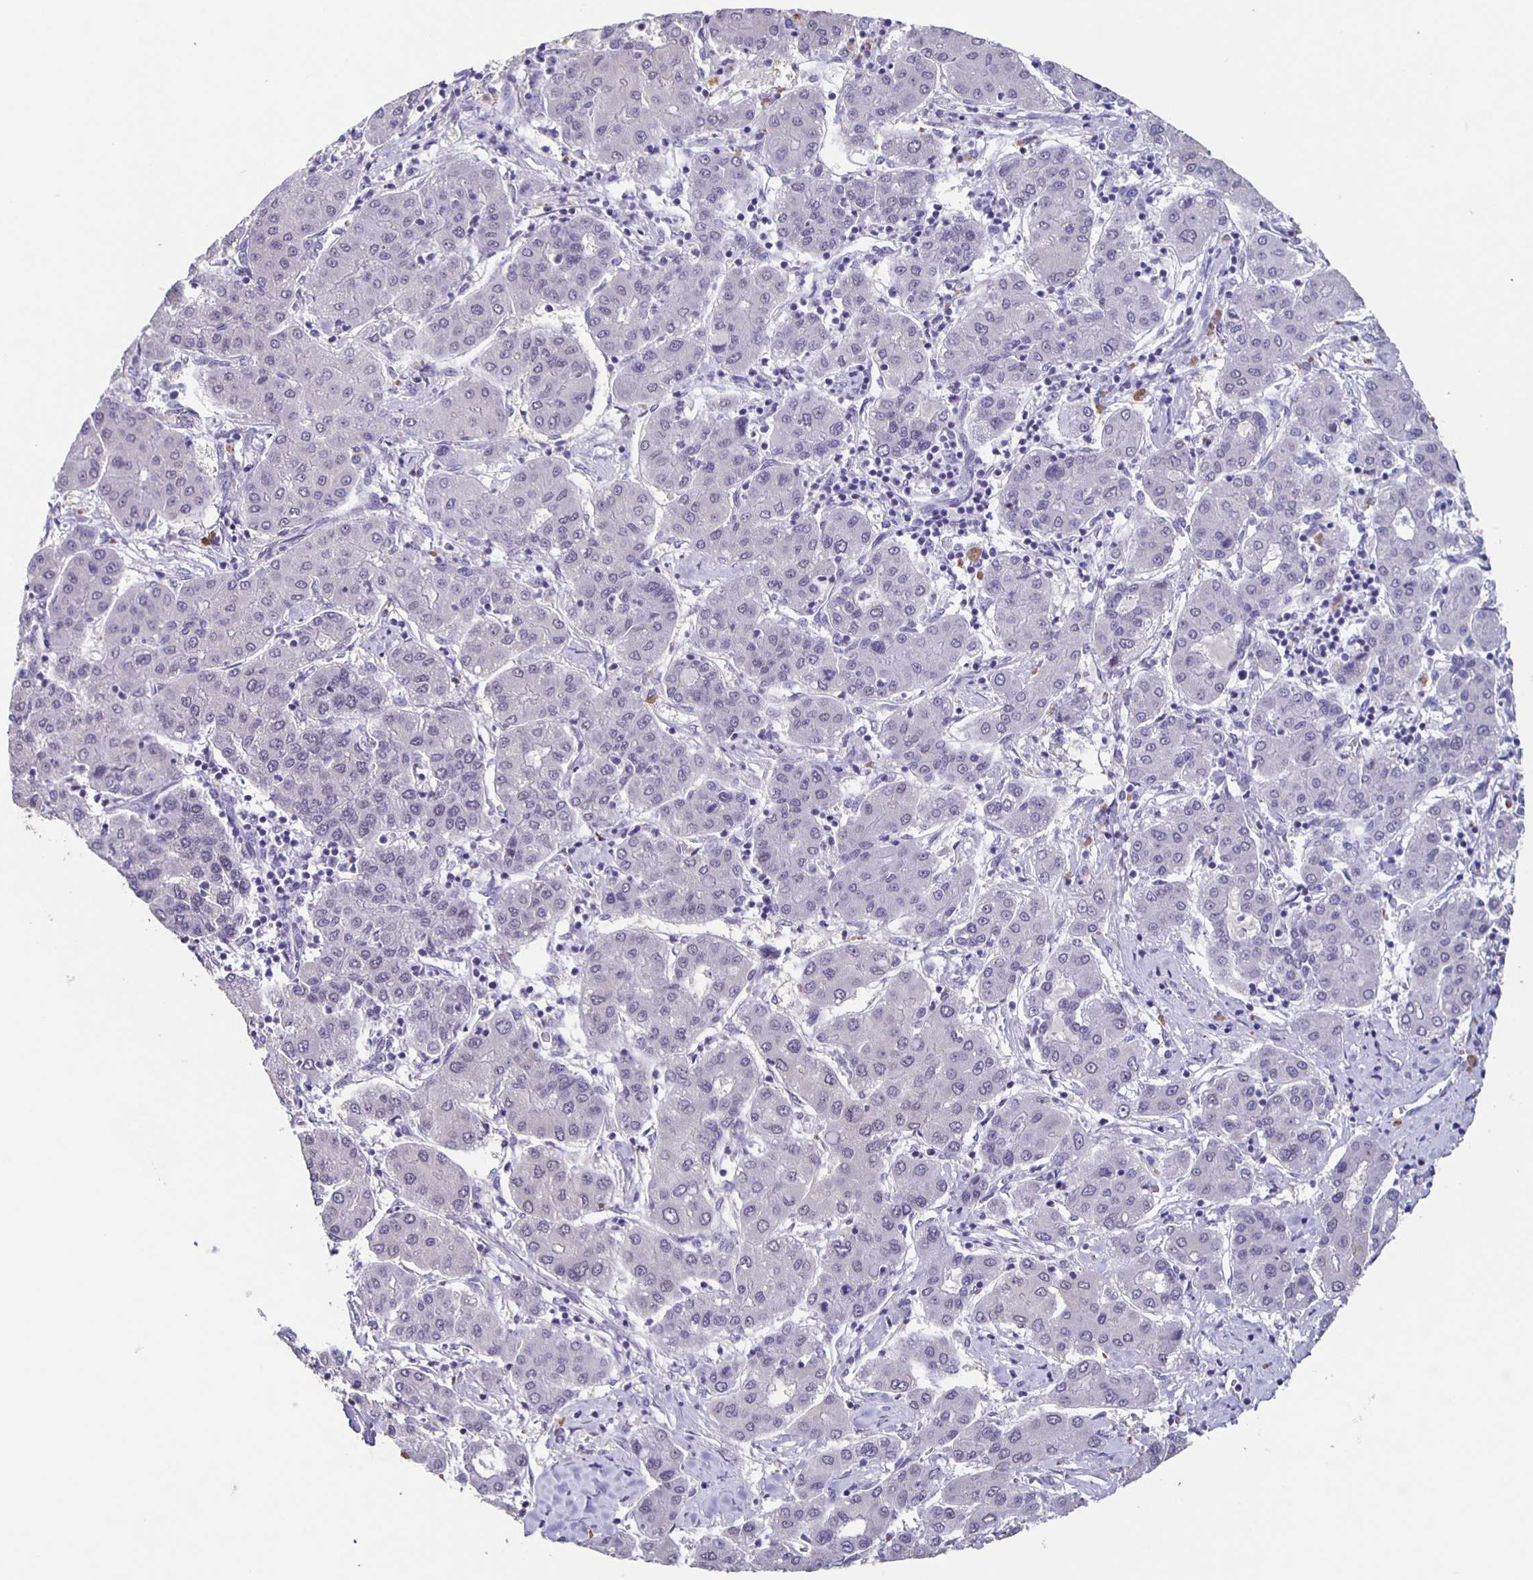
{"staining": {"intensity": "negative", "quantity": "none", "location": "none"}, "tissue": "liver cancer", "cell_type": "Tumor cells", "image_type": "cancer", "snomed": [{"axis": "morphology", "description": "Carcinoma, Hepatocellular, NOS"}, {"axis": "topography", "description": "Liver"}], "caption": "Immunohistochemistry histopathology image of liver cancer stained for a protein (brown), which demonstrates no expression in tumor cells.", "gene": "CARNS1", "patient": {"sex": "male", "age": 65}}